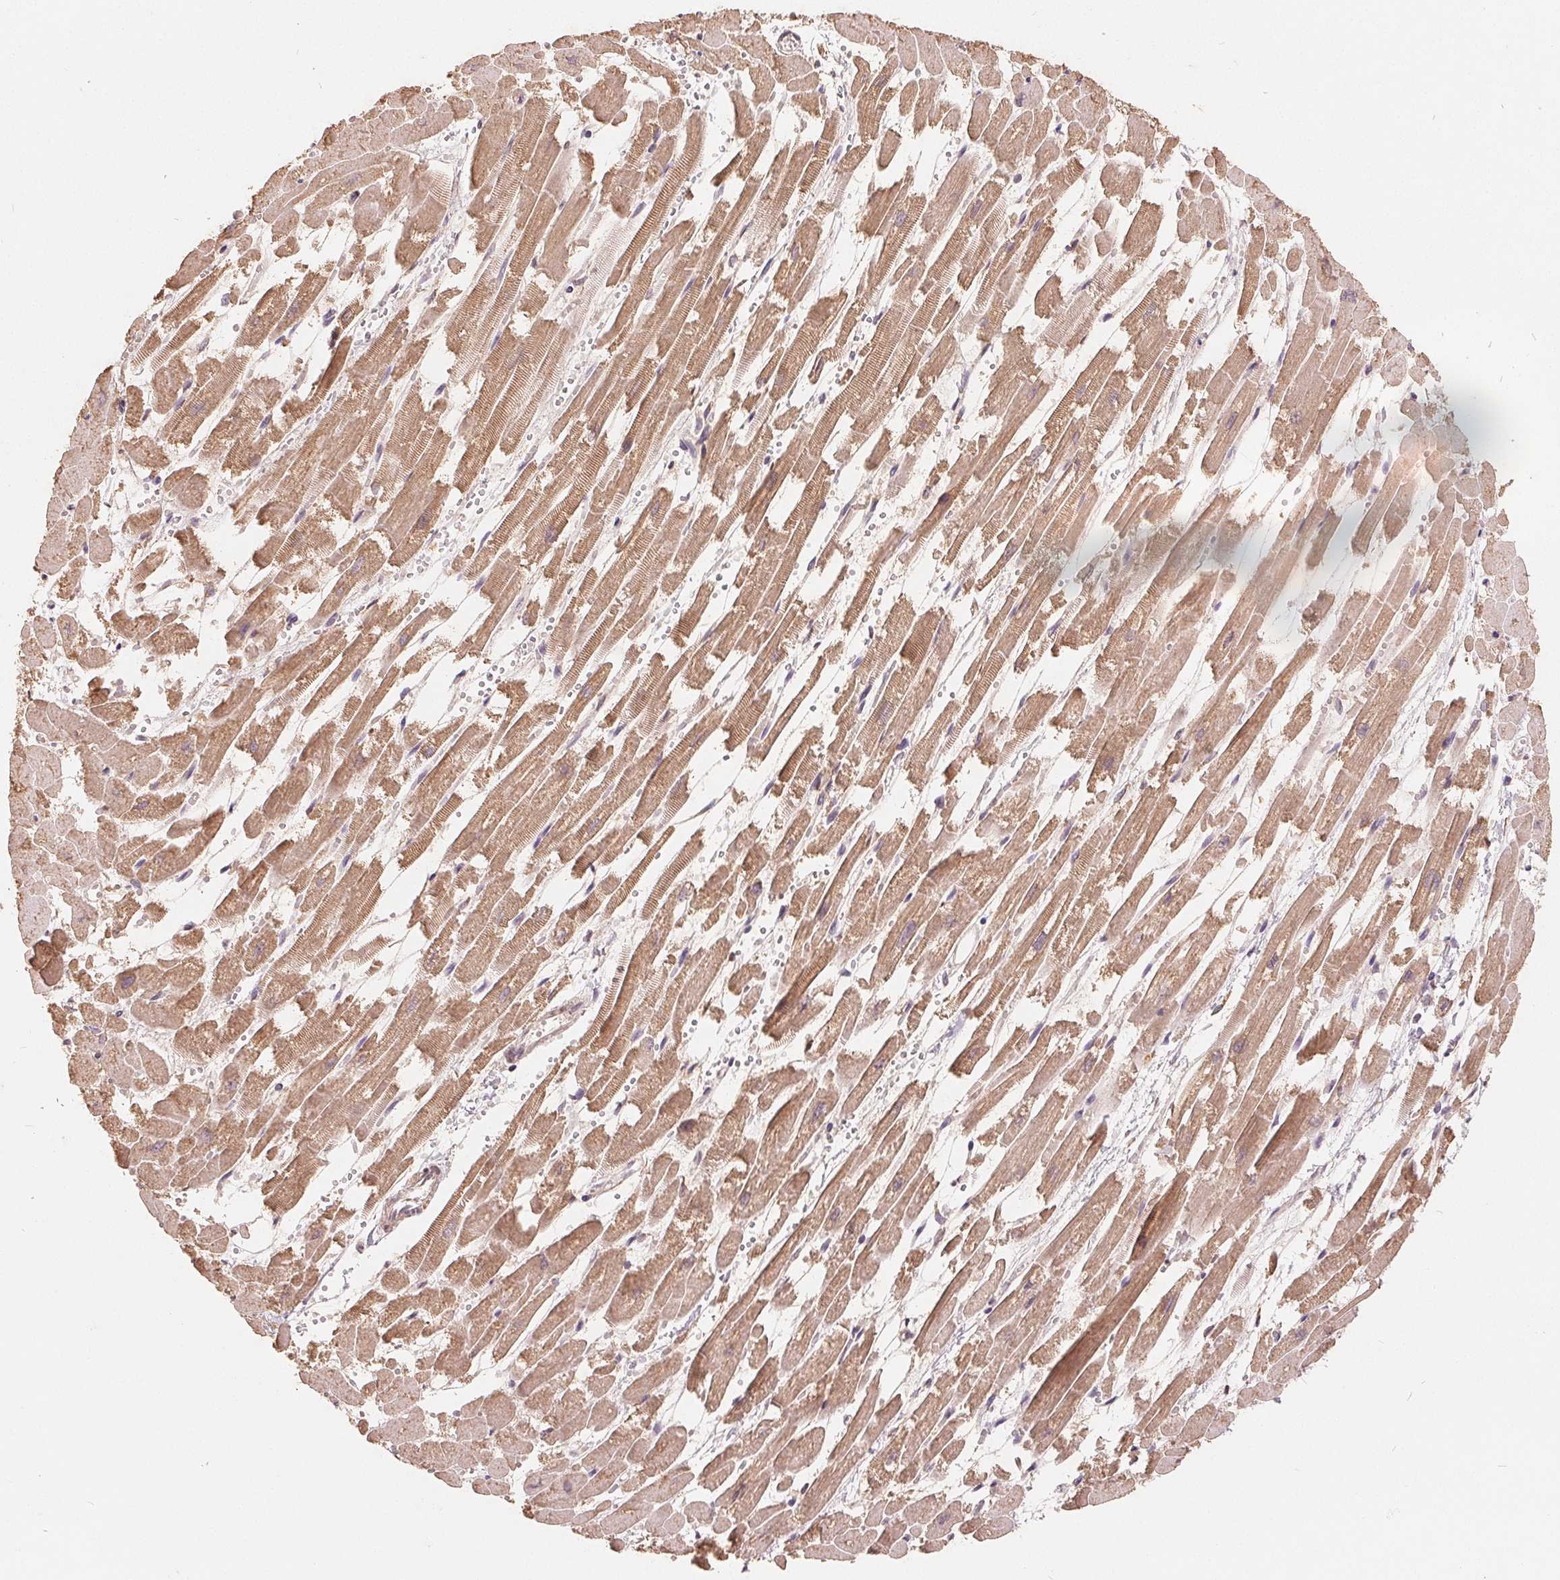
{"staining": {"intensity": "moderate", "quantity": ">75%", "location": "cytoplasmic/membranous"}, "tissue": "heart muscle", "cell_type": "Cardiomyocytes", "image_type": "normal", "snomed": [{"axis": "morphology", "description": "Normal tissue, NOS"}, {"axis": "topography", "description": "Heart"}], "caption": "Immunohistochemistry (DAB (3,3'-diaminobenzidine)) staining of unremarkable human heart muscle shows moderate cytoplasmic/membranous protein staining in about >75% of cardiomyocytes. The protein is stained brown, and the nuclei are stained in blue (DAB (3,3'-diaminobenzidine) IHC with brightfield microscopy, high magnification).", "gene": "CDIPT", "patient": {"sex": "female", "age": 52}}